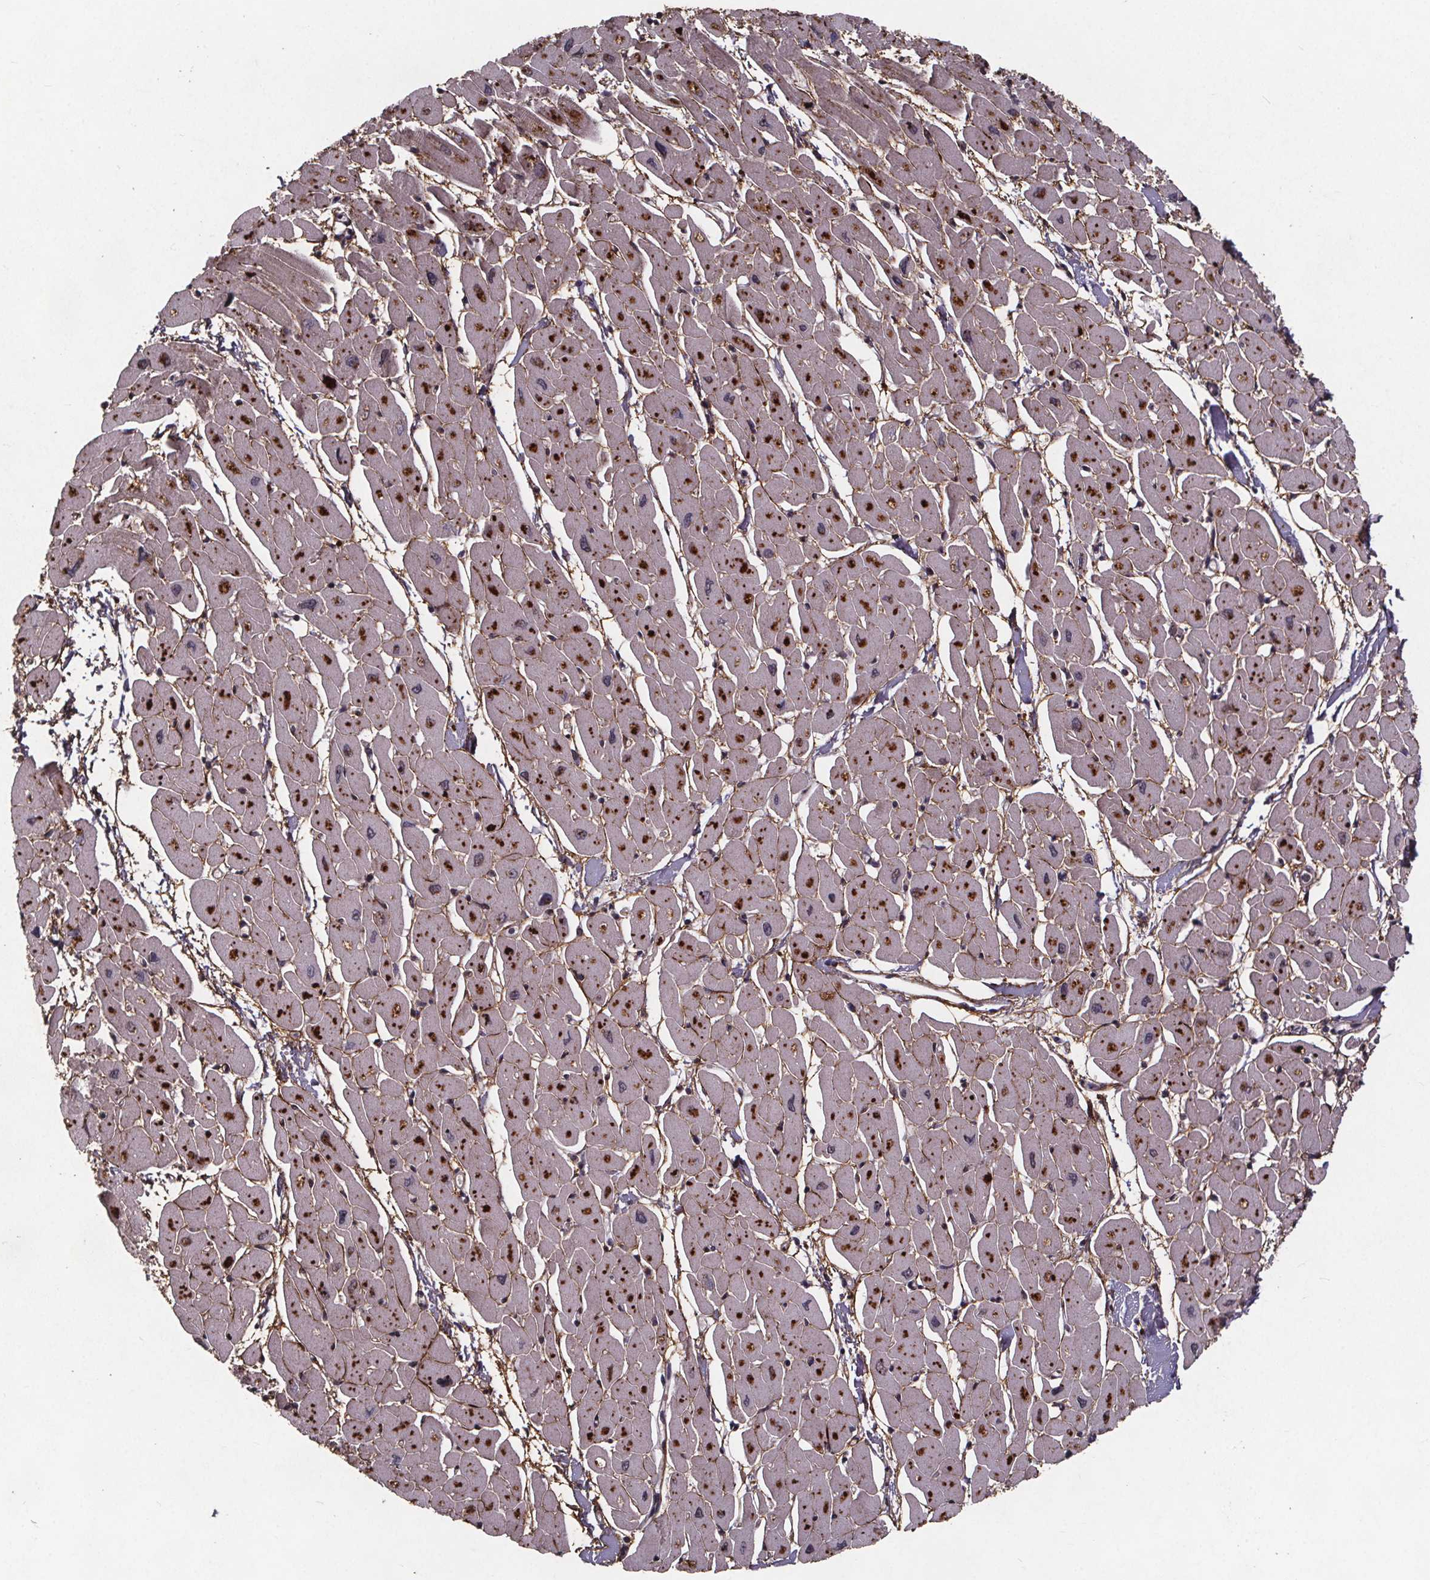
{"staining": {"intensity": "moderate", "quantity": "25%-75%", "location": "cytoplasmic/membranous"}, "tissue": "heart muscle", "cell_type": "Cardiomyocytes", "image_type": "normal", "snomed": [{"axis": "morphology", "description": "Normal tissue, NOS"}, {"axis": "topography", "description": "Heart"}], "caption": "This is an image of immunohistochemistry (IHC) staining of normal heart muscle, which shows moderate positivity in the cytoplasmic/membranous of cardiomyocytes.", "gene": "GPX3", "patient": {"sex": "male", "age": 57}}